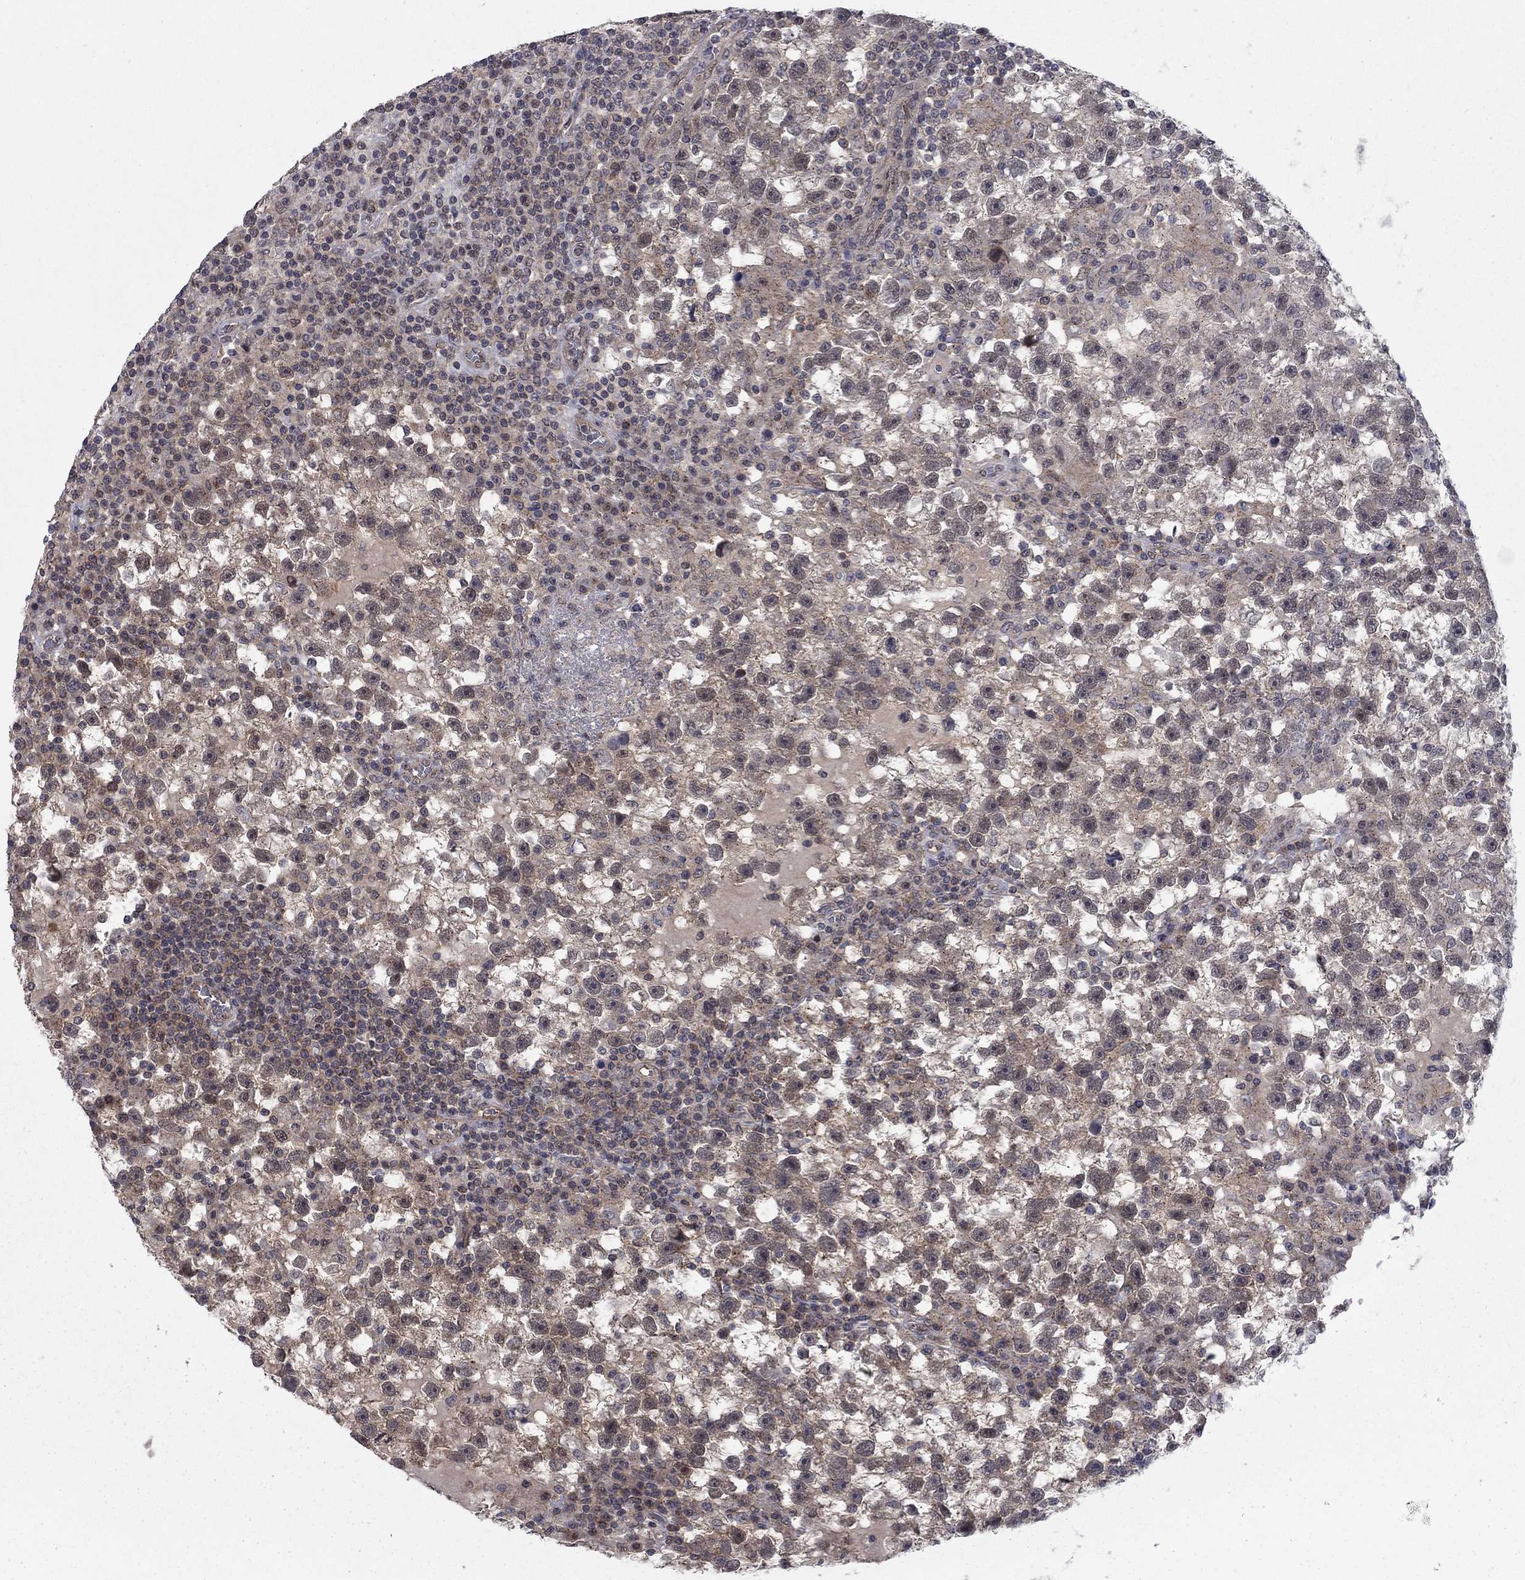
{"staining": {"intensity": "moderate", "quantity": "<25%", "location": "cytoplasmic/membranous"}, "tissue": "testis cancer", "cell_type": "Tumor cells", "image_type": "cancer", "snomed": [{"axis": "morphology", "description": "Seminoma, NOS"}, {"axis": "topography", "description": "Testis"}], "caption": "This photomicrograph exhibits immunohistochemistry staining of seminoma (testis), with low moderate cytoplasmic/membranous staining in about <25% of tumor cells.", "gene": "SH3RF1", "patient": {"sex": "male", "age": 47}}